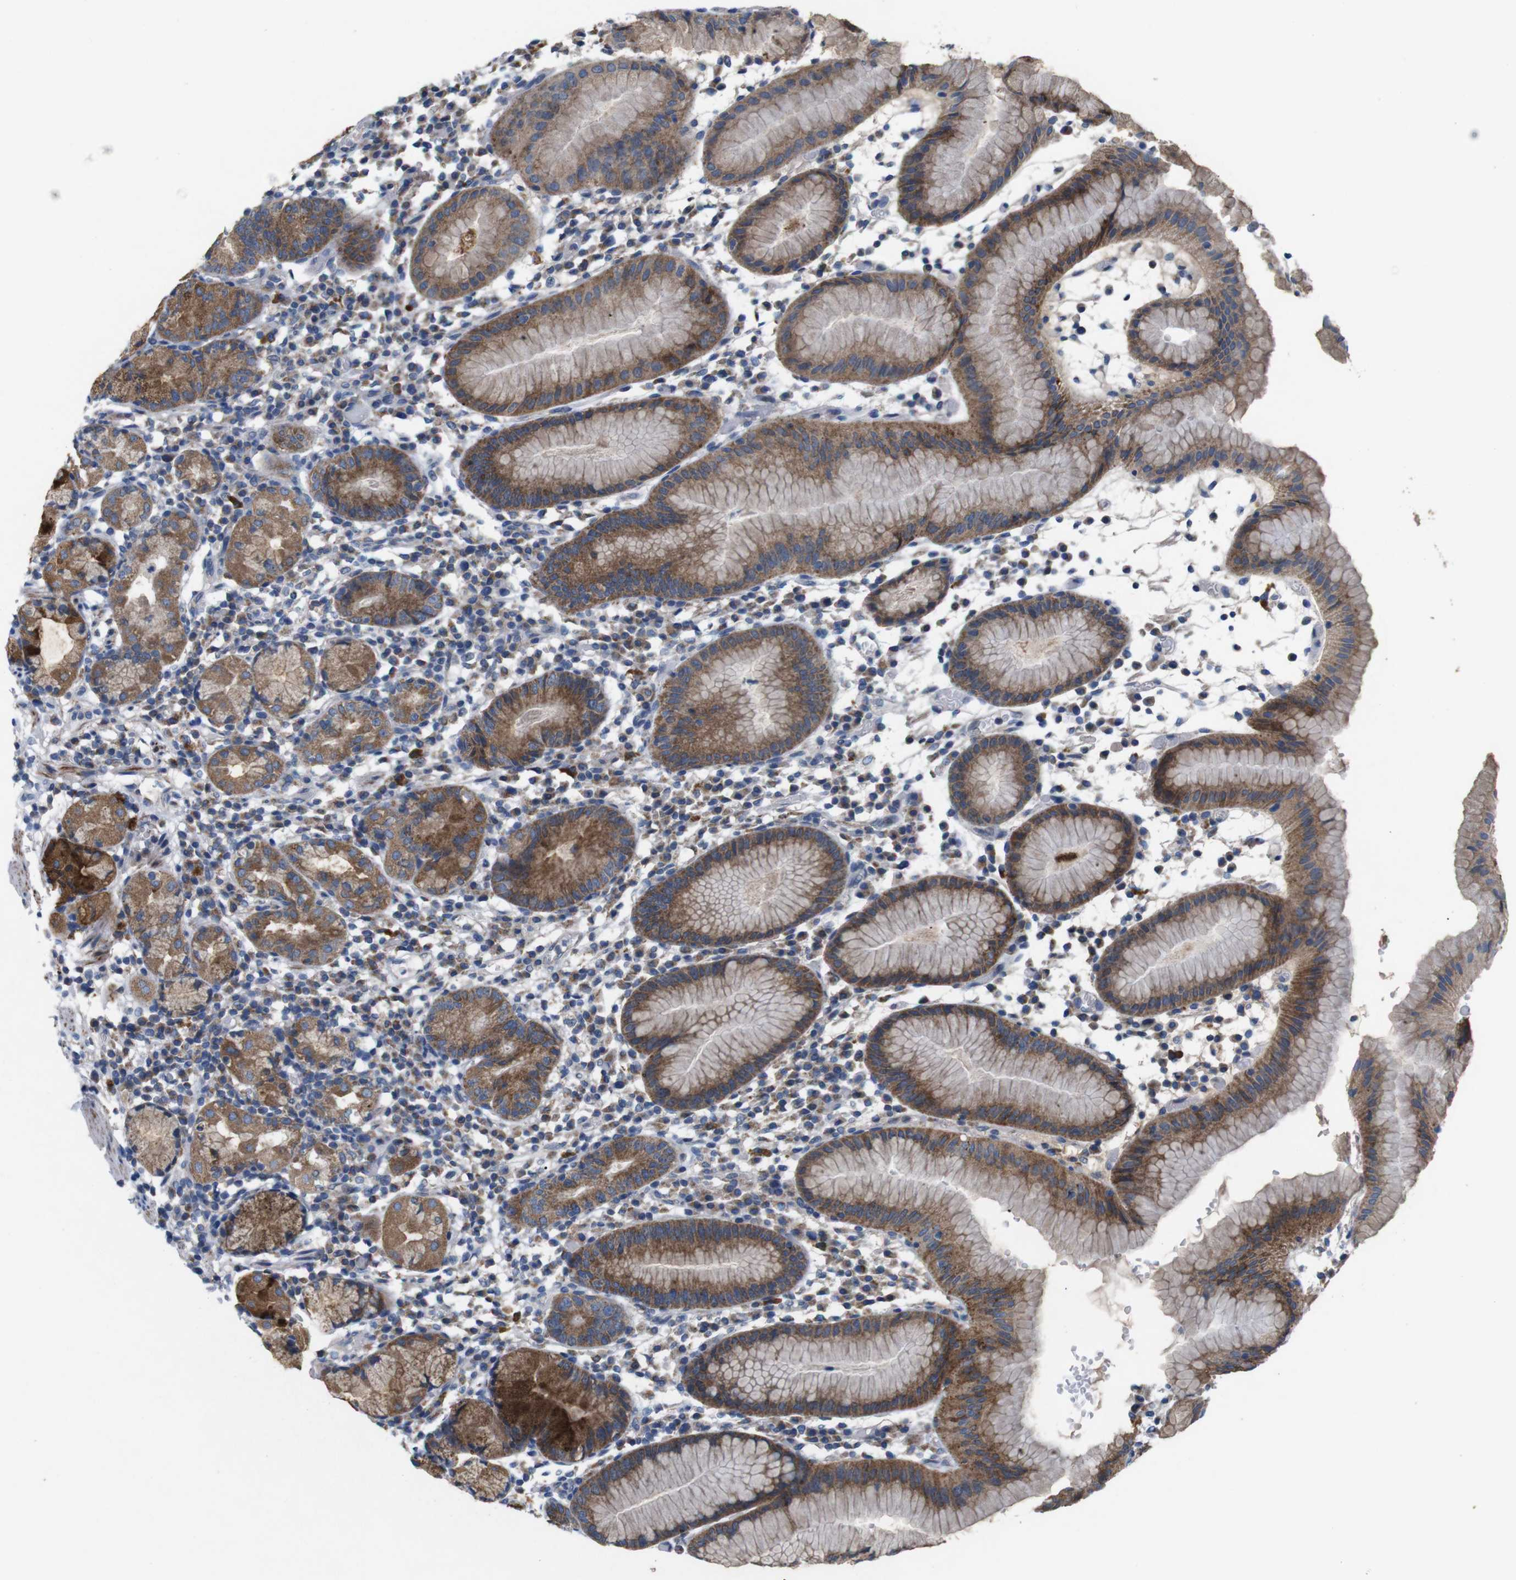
{"staining": {"intensity": "strong", "quantity": ">75%", "location": "cytoplasmic/membranous"}, "tissue": "stomach", "cell_type": "Glandular cells", "image_type": "normal", "snomed": [{"axis": "morphology", "description": "Normal tissue, NOS"}, {"axis": "topography", "description": "Stomach"}, {"axis": "topography", "description": "Stomach, lower"}], "caption": "This photomicrograph shows IHC staining of unremarkable human stomach, with high strong cytoplasmic/membranous staining in approximately >75% of glandular cells.", "gene": "F2RL1", "patient": {"sex": "female", "age": 75}}